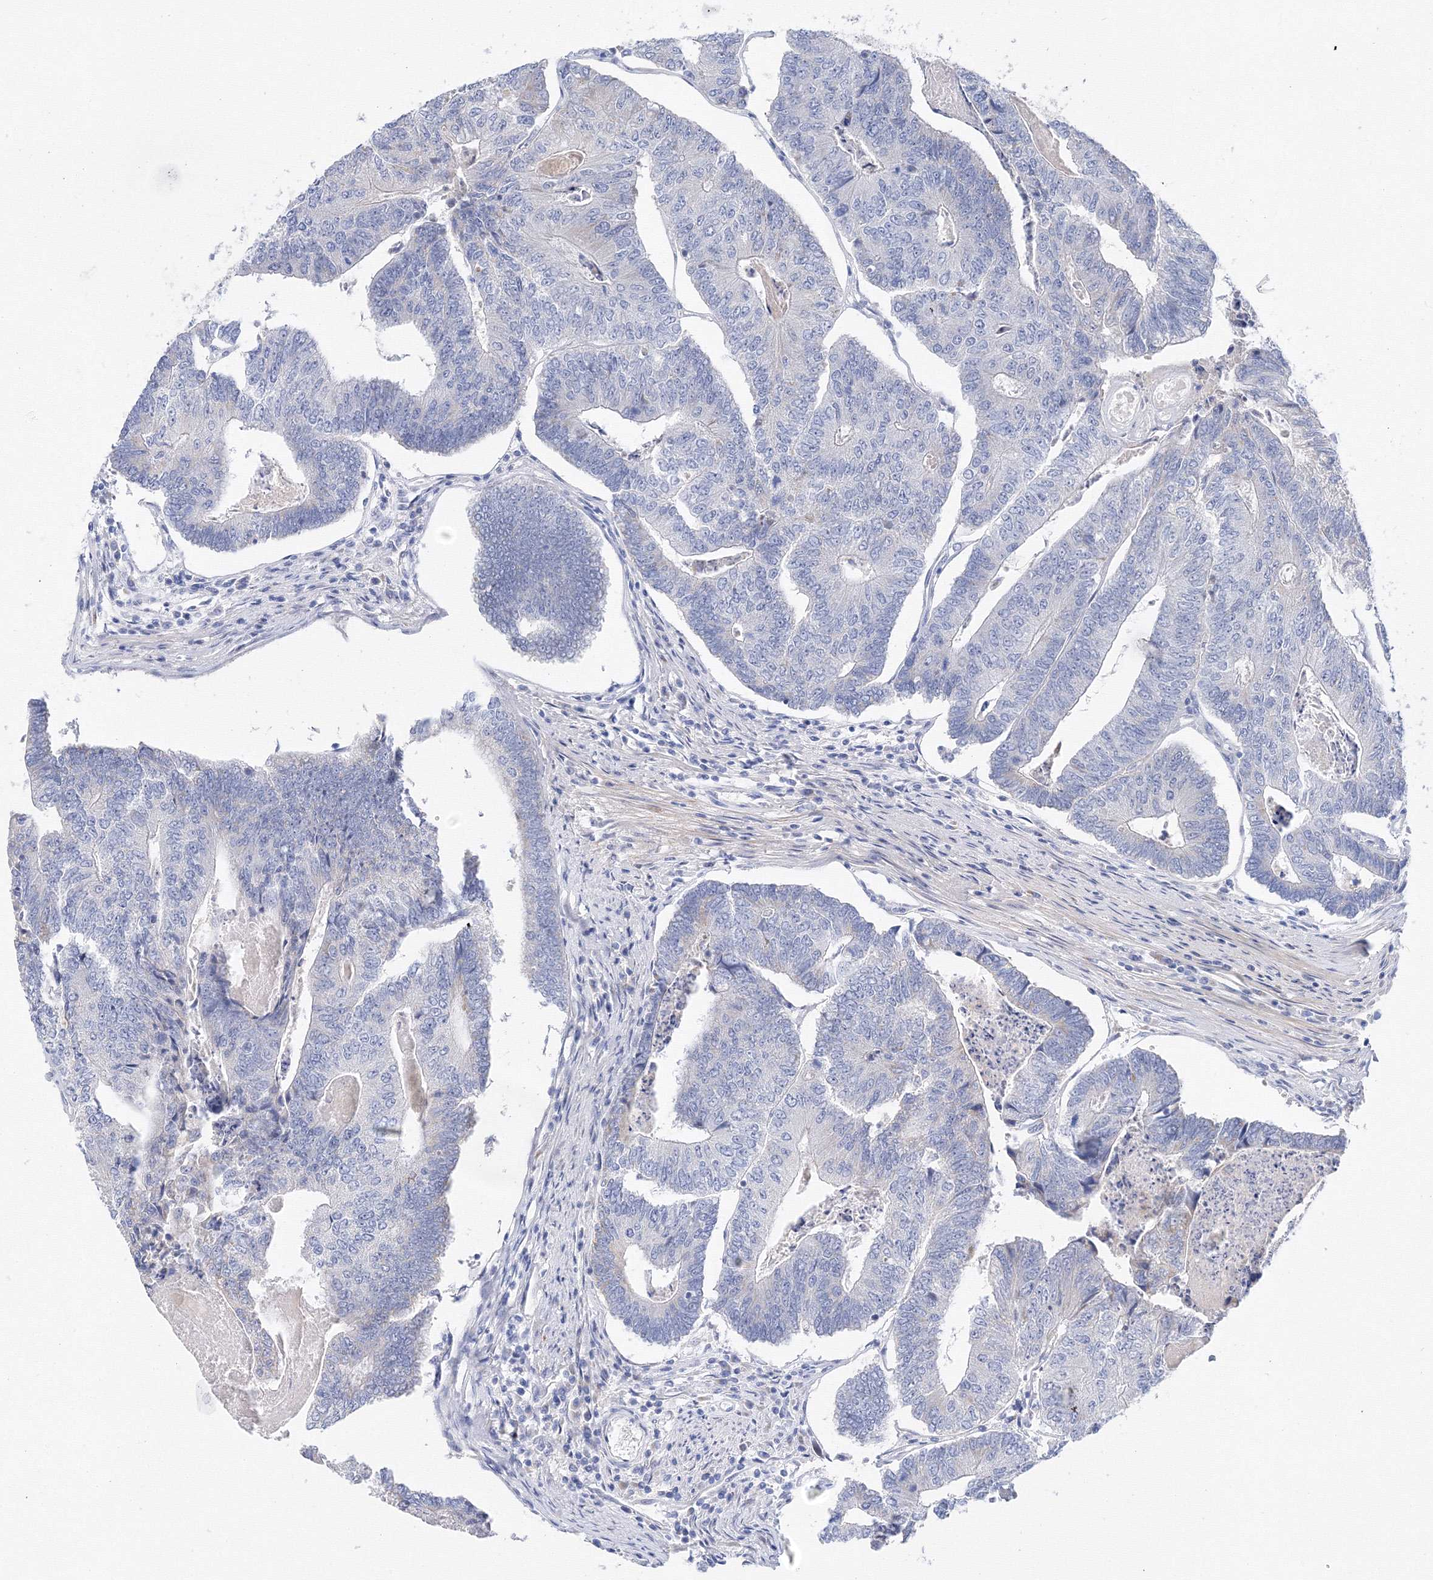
{"staining": {"intensity": "negative", "quantity": "none", "location": "none"}, "tissue": "colorectal cancer", "cell_type": "Tumor cells", "image_type": "cancer", "snomed": [{"axis": "morphology", "description": "Adenocarcinoma, NOS"}, {"axis": "topography", "description": "Colon"}], "caption": "The immunohistochemistry micrograph has no significant expression in tumor cells of colorectal cancer tissue. Nuclei are stained in blue.", "gene": "TAMM41", "patient": {"sex": "female", "age": 67}}